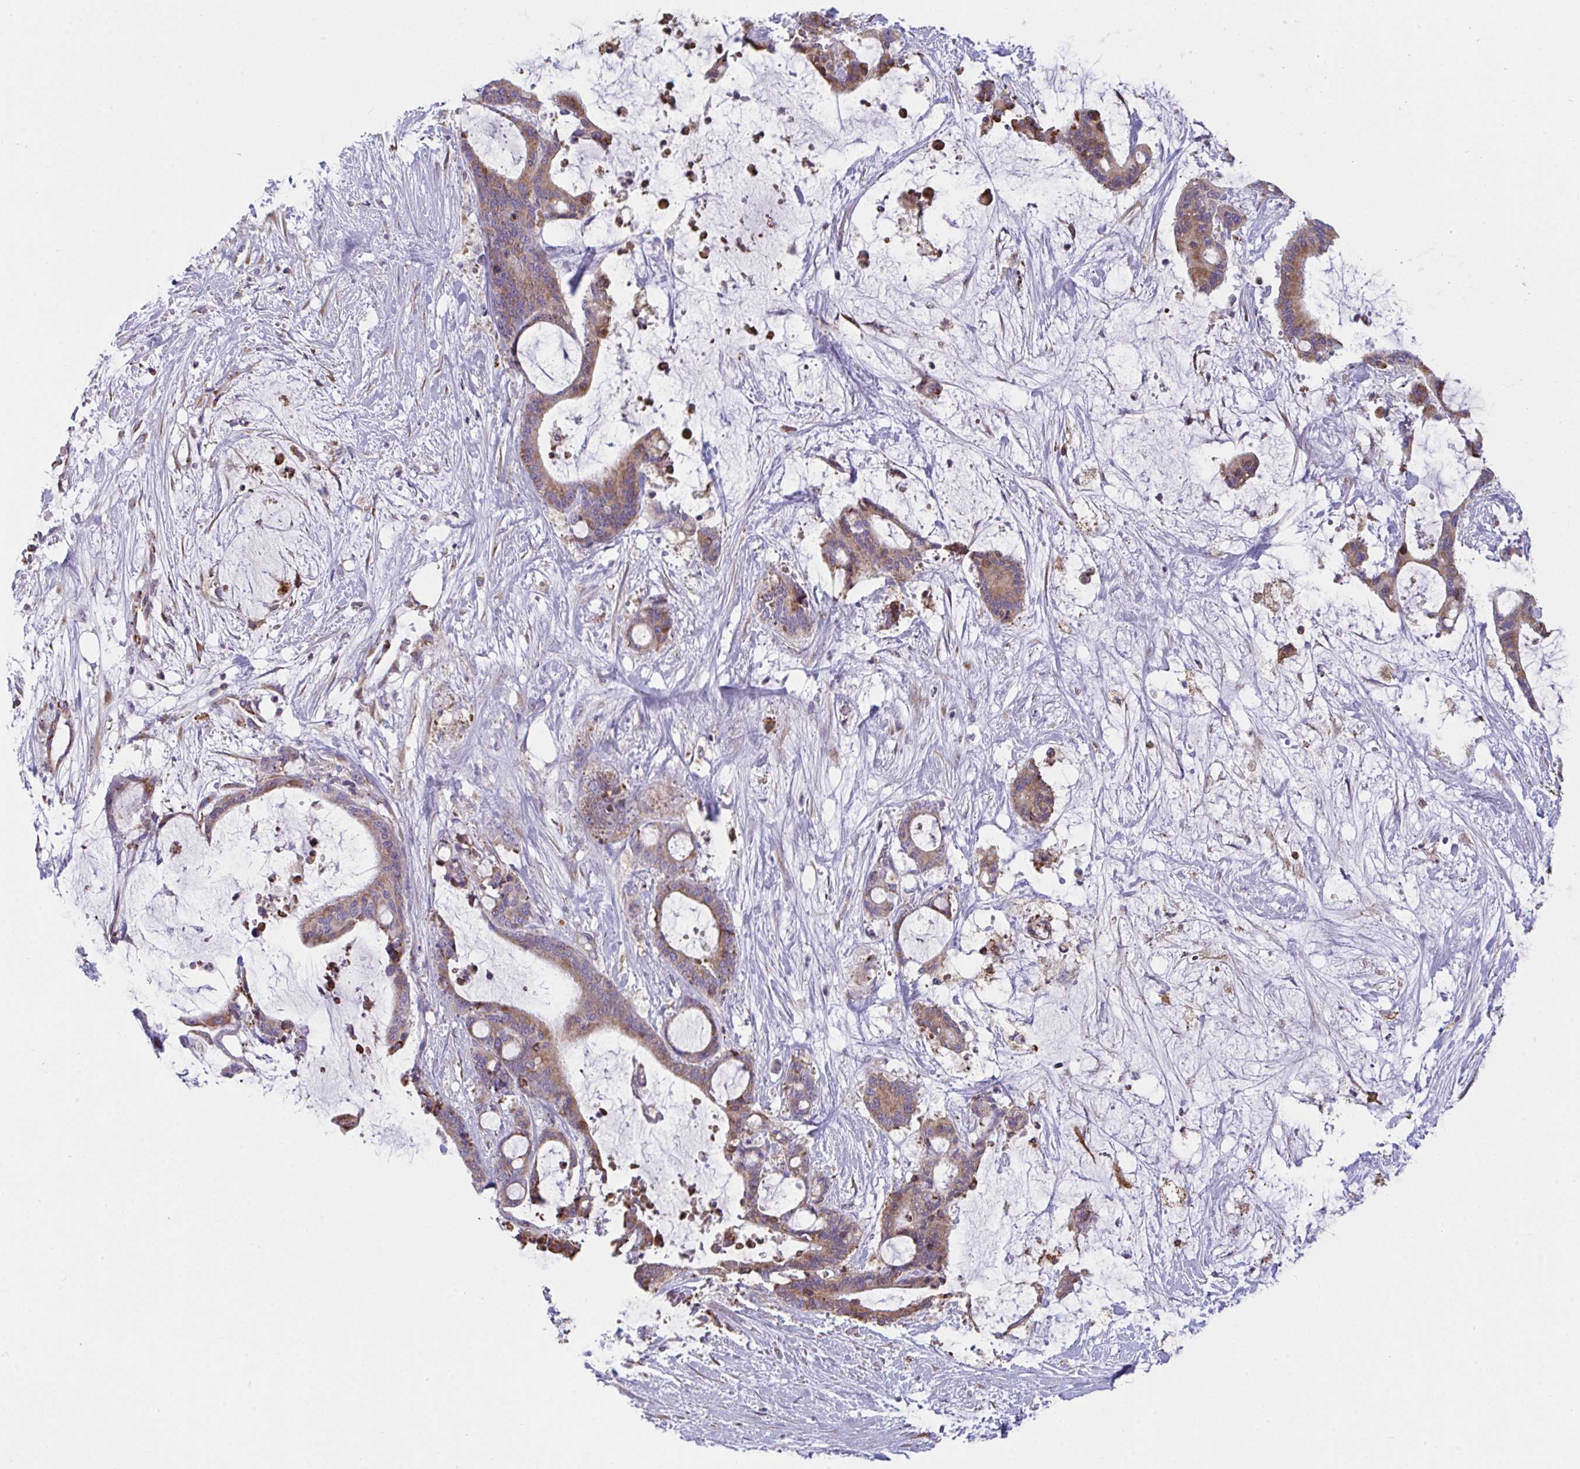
{"staining": {"intensity": "moderate", "quantity": ">75%", "location": "cytoplasmic/membranous"}, "tissue": "liver cancer", "cell_type": "Tumor cells", "image_type": "cancer", "snomed": [{"axis": "morphology", "description": "Normal tissue, NOS"}, {"axis": "morphology", "description": "Cholangiocarcinoma"}, {"axis": "topography", "description": "Liver"}, {"axis": "topography", "description": "Peripheral nerve tissue"}], "caption": "DAB immunohistochemical staining of human liver cancer (cholangiocarcinoma) exhibits moderate cytoplasmic/membranous protein positivity in about >75% of tumor cells.", "gene": "MYMK", "patient": {"sex": "female", "age": 73}}